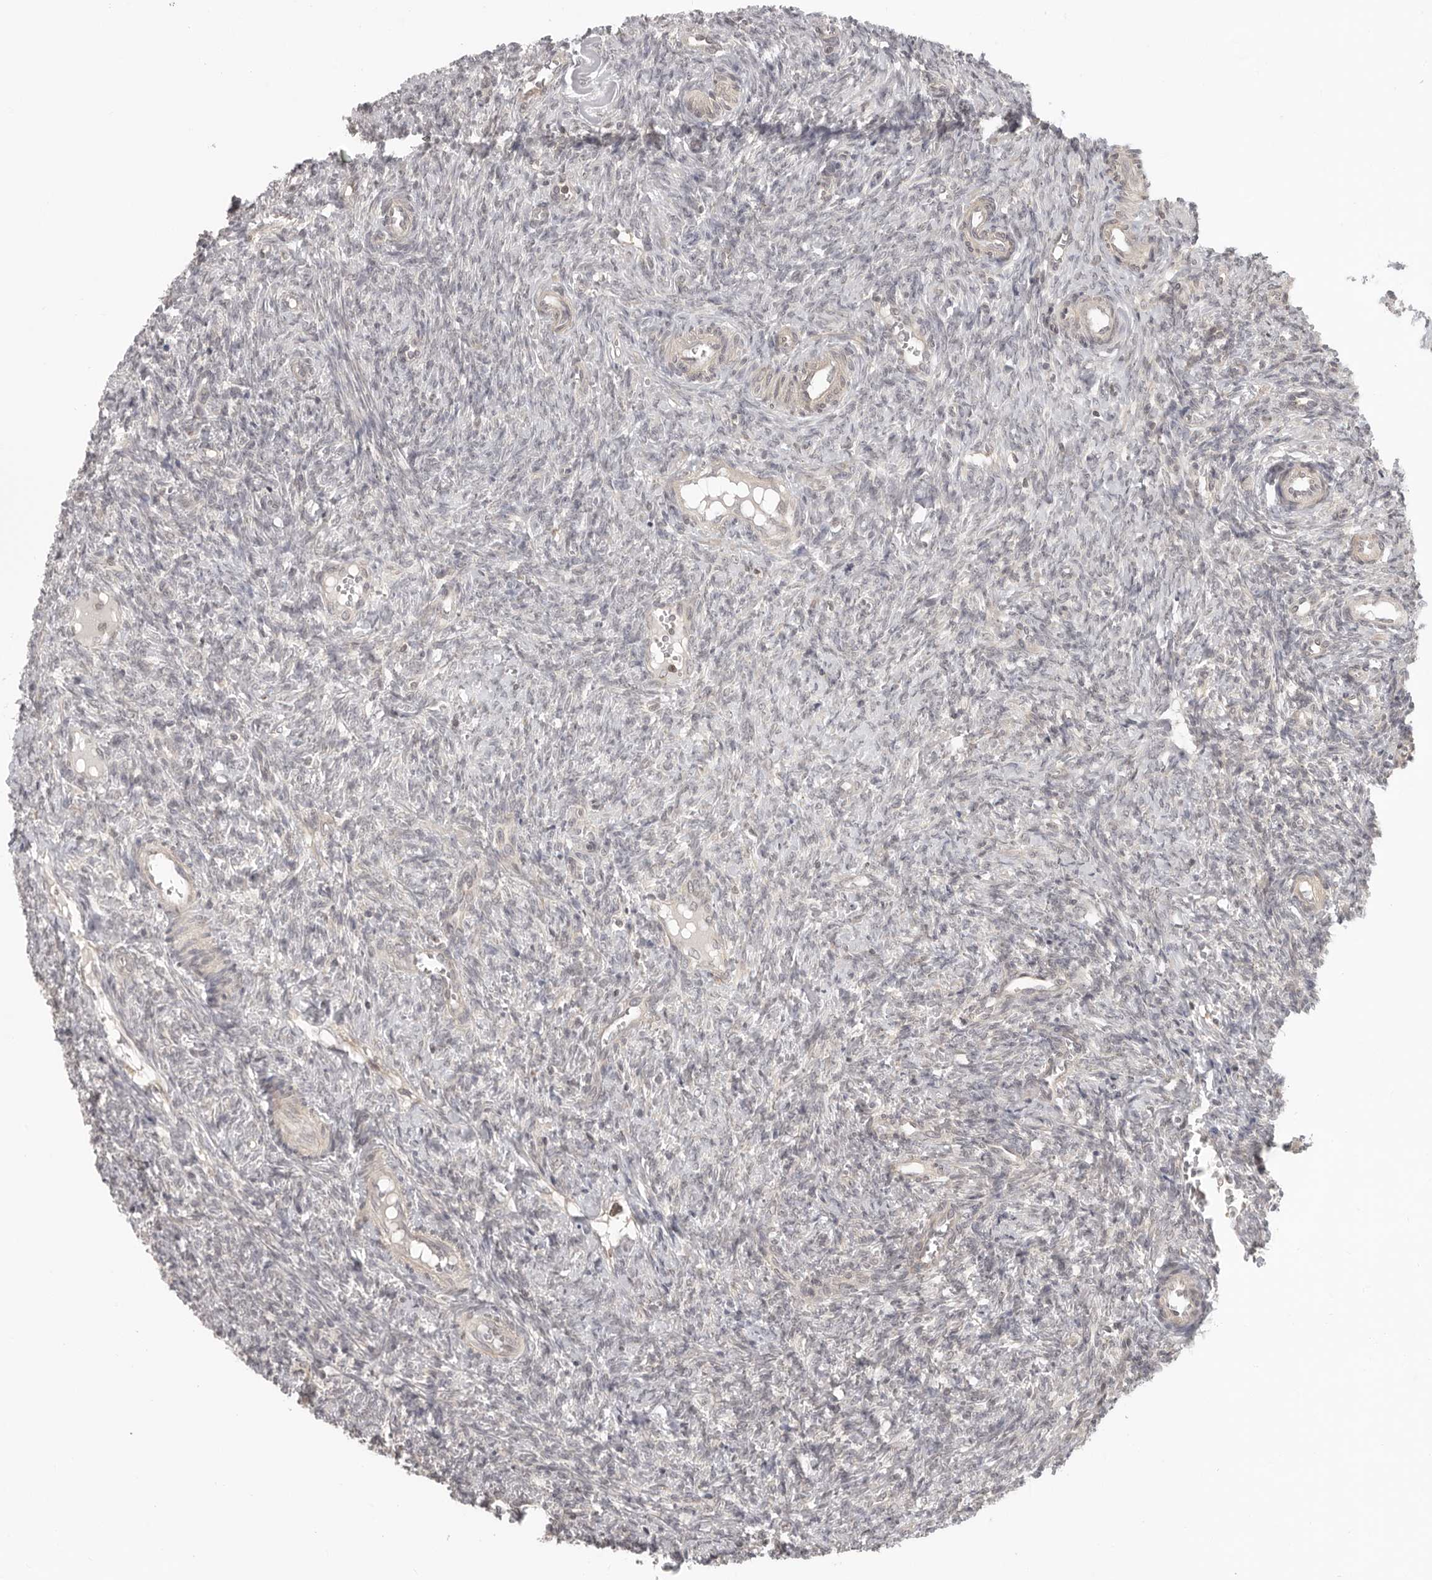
{"staining": {"intensity": "negative", "quantity": "none", "location": "none"}, "tissue": "ovary", "cell_type": "Ovarian stroma cells", "image_type": "normal", "snomed": [{"axis": "morphology", "description": "Normal tissue, NOS"}, {"axis": "topography", "description": "Ovary"}], "caption": "A photomicrograph of human ovary is negative for staining in ovarian stroma cells. (Brightfield microscopy of DAB IHC at high magnification).", "gene": "PRRC2A", "patient": {"sex": "female", "age": 41}}